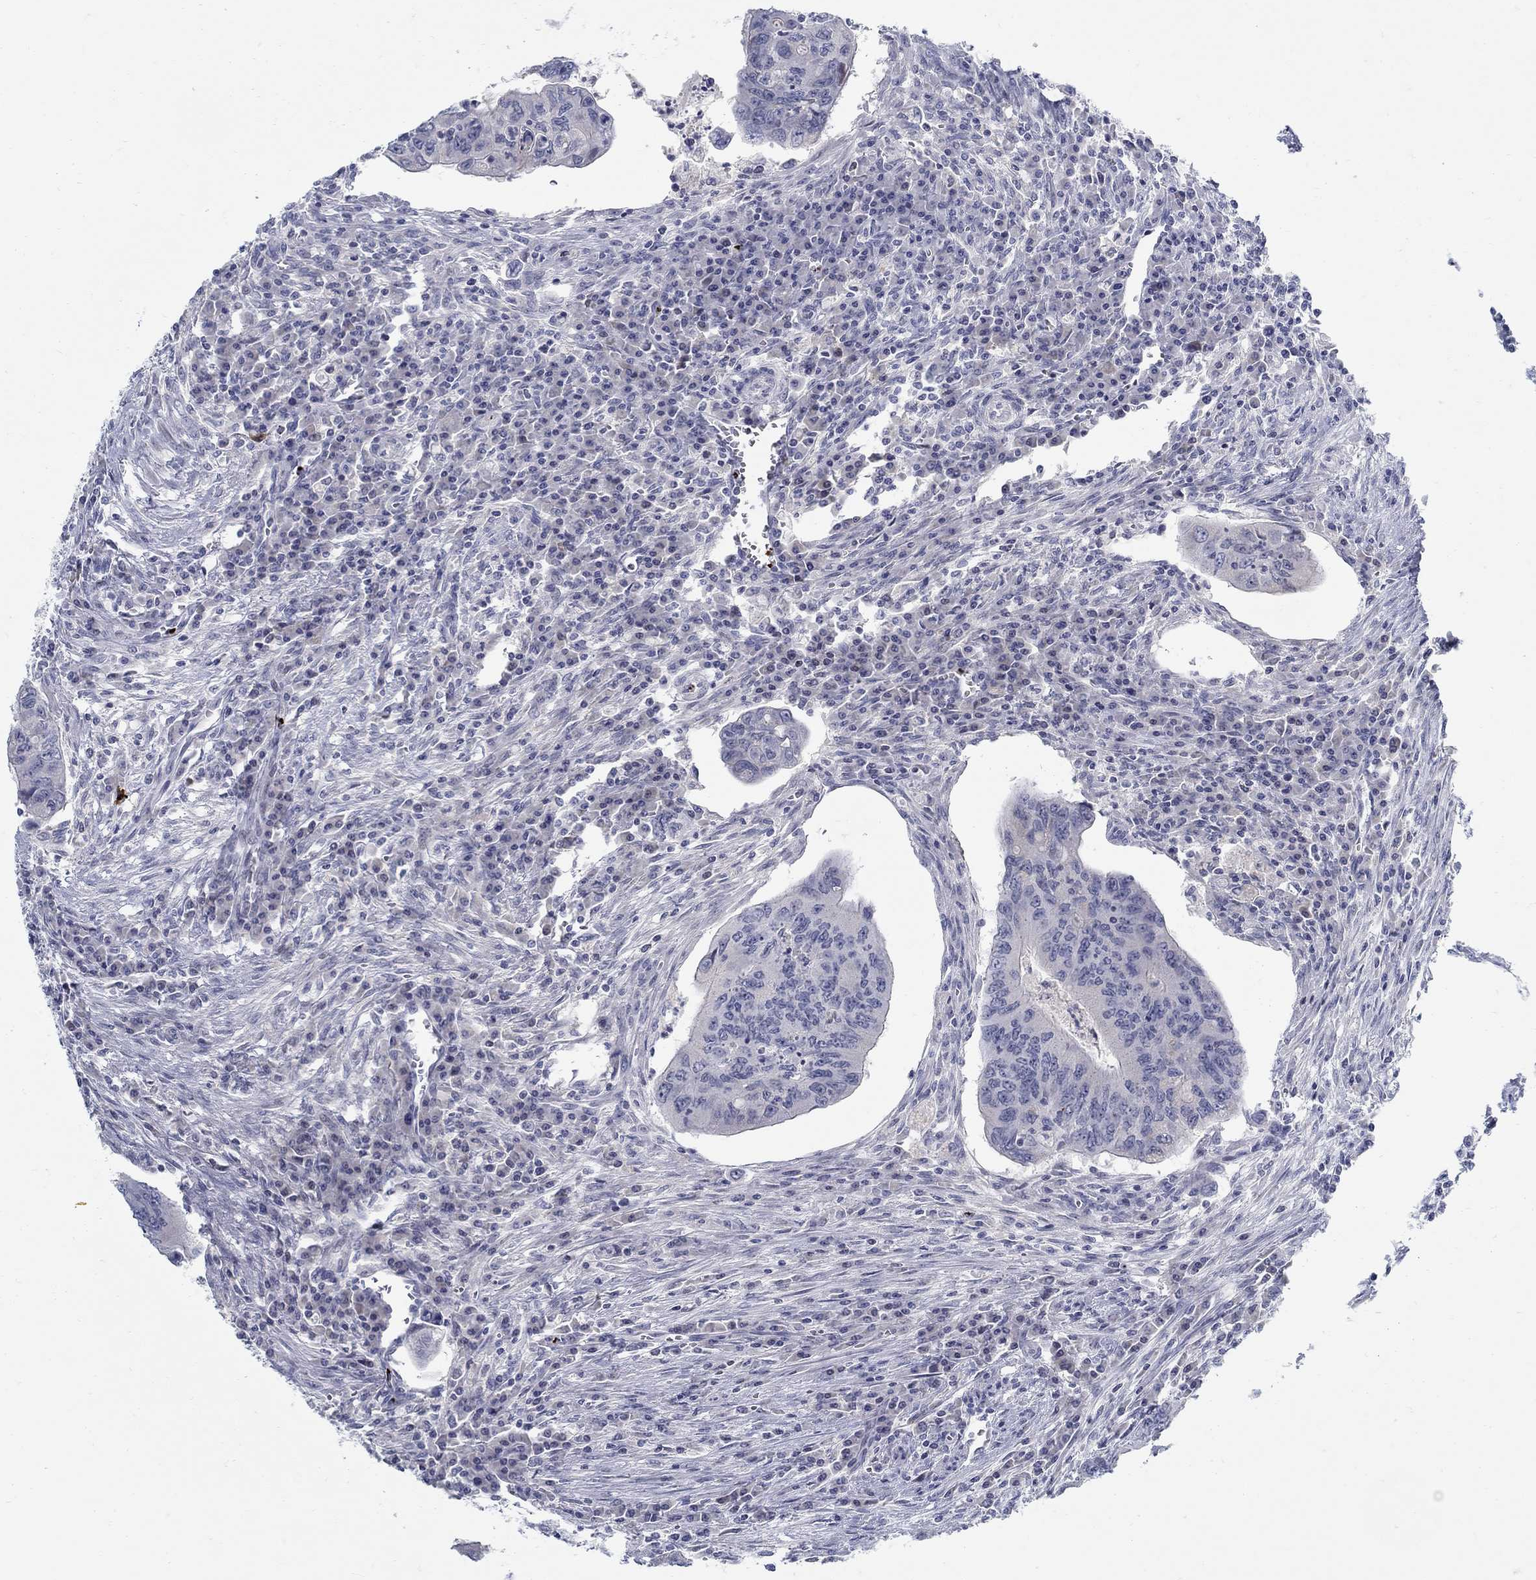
{"staining": {"intensity": "negative", "quantity": "none", "location": "none"}, "tissue": "colorectal cancer", "cell_type": "Tumor cells", "image_type": "cancer", "snomed": [{"axis": "morphology", "description": "Adenocarcinoma, NOS"}, {"axis": "topography", "description": "Colon"}], "caption": "Colorectal adenocarcinoma stained for a protein using IHC shows no expression tumor cells.", "gene": "ANO7", "patient": {"sex": "male", "age": 53}}